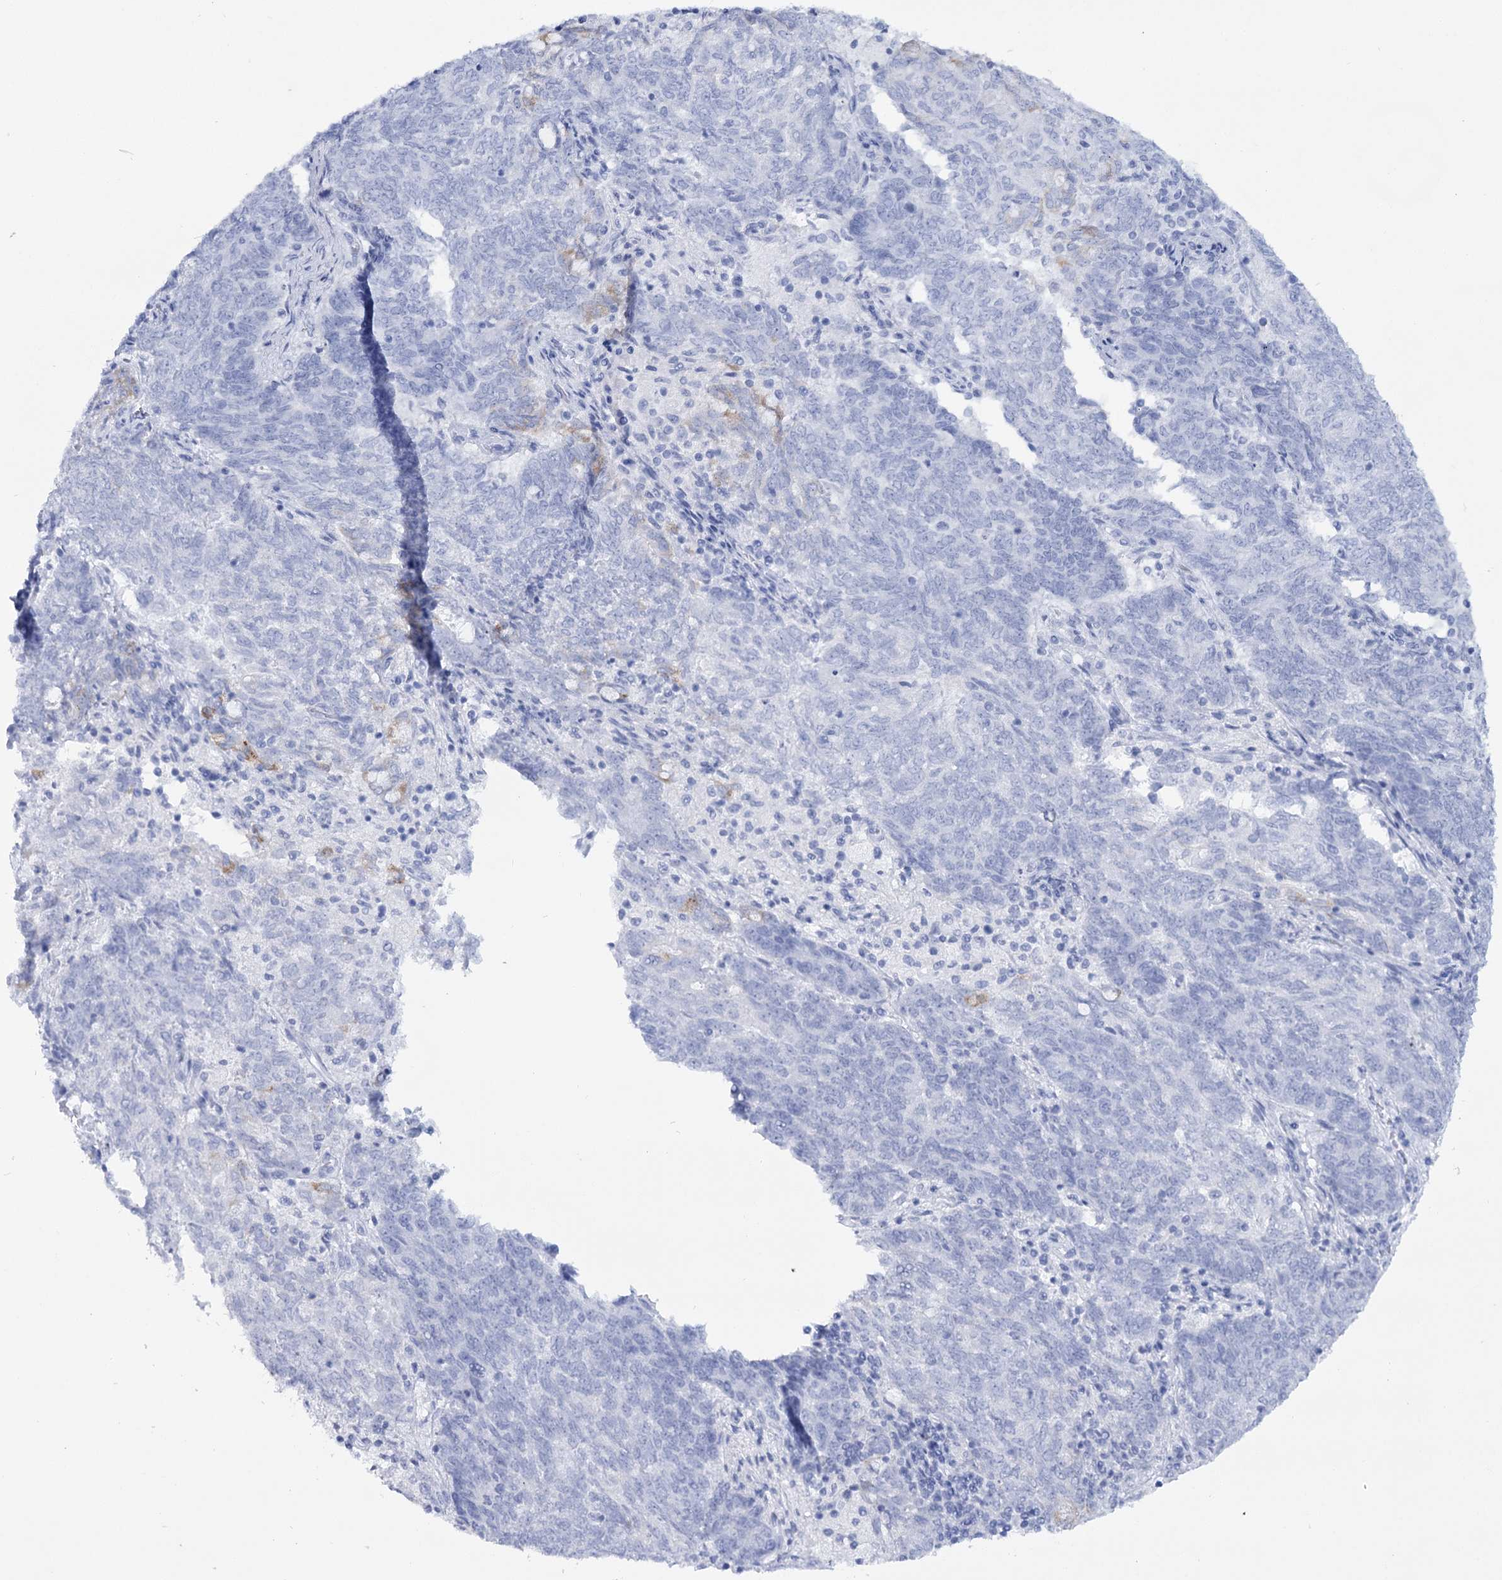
{"staining": {"intensity": "moderate", "quantity": "<25%", "location": "cytoplasmic/membranous"}, "tissue": "endometrial cancer", "cell_type": "Tumor cells", "image_type": "cancer", "snomed": [{"axis": "morphology", "description": "Adenocarcinoma, NOS"}, {"axis": "topography", "description": "Endometrium"}], "caption": "This is a micrograph of IHC staining of endometrial cancer (adenocarcinoma), which shows moderate expression in the cytoplasmic/membranous of tumor cells.", "gene": "RNF186", "patient": {"sex": "female", "age": 80}}